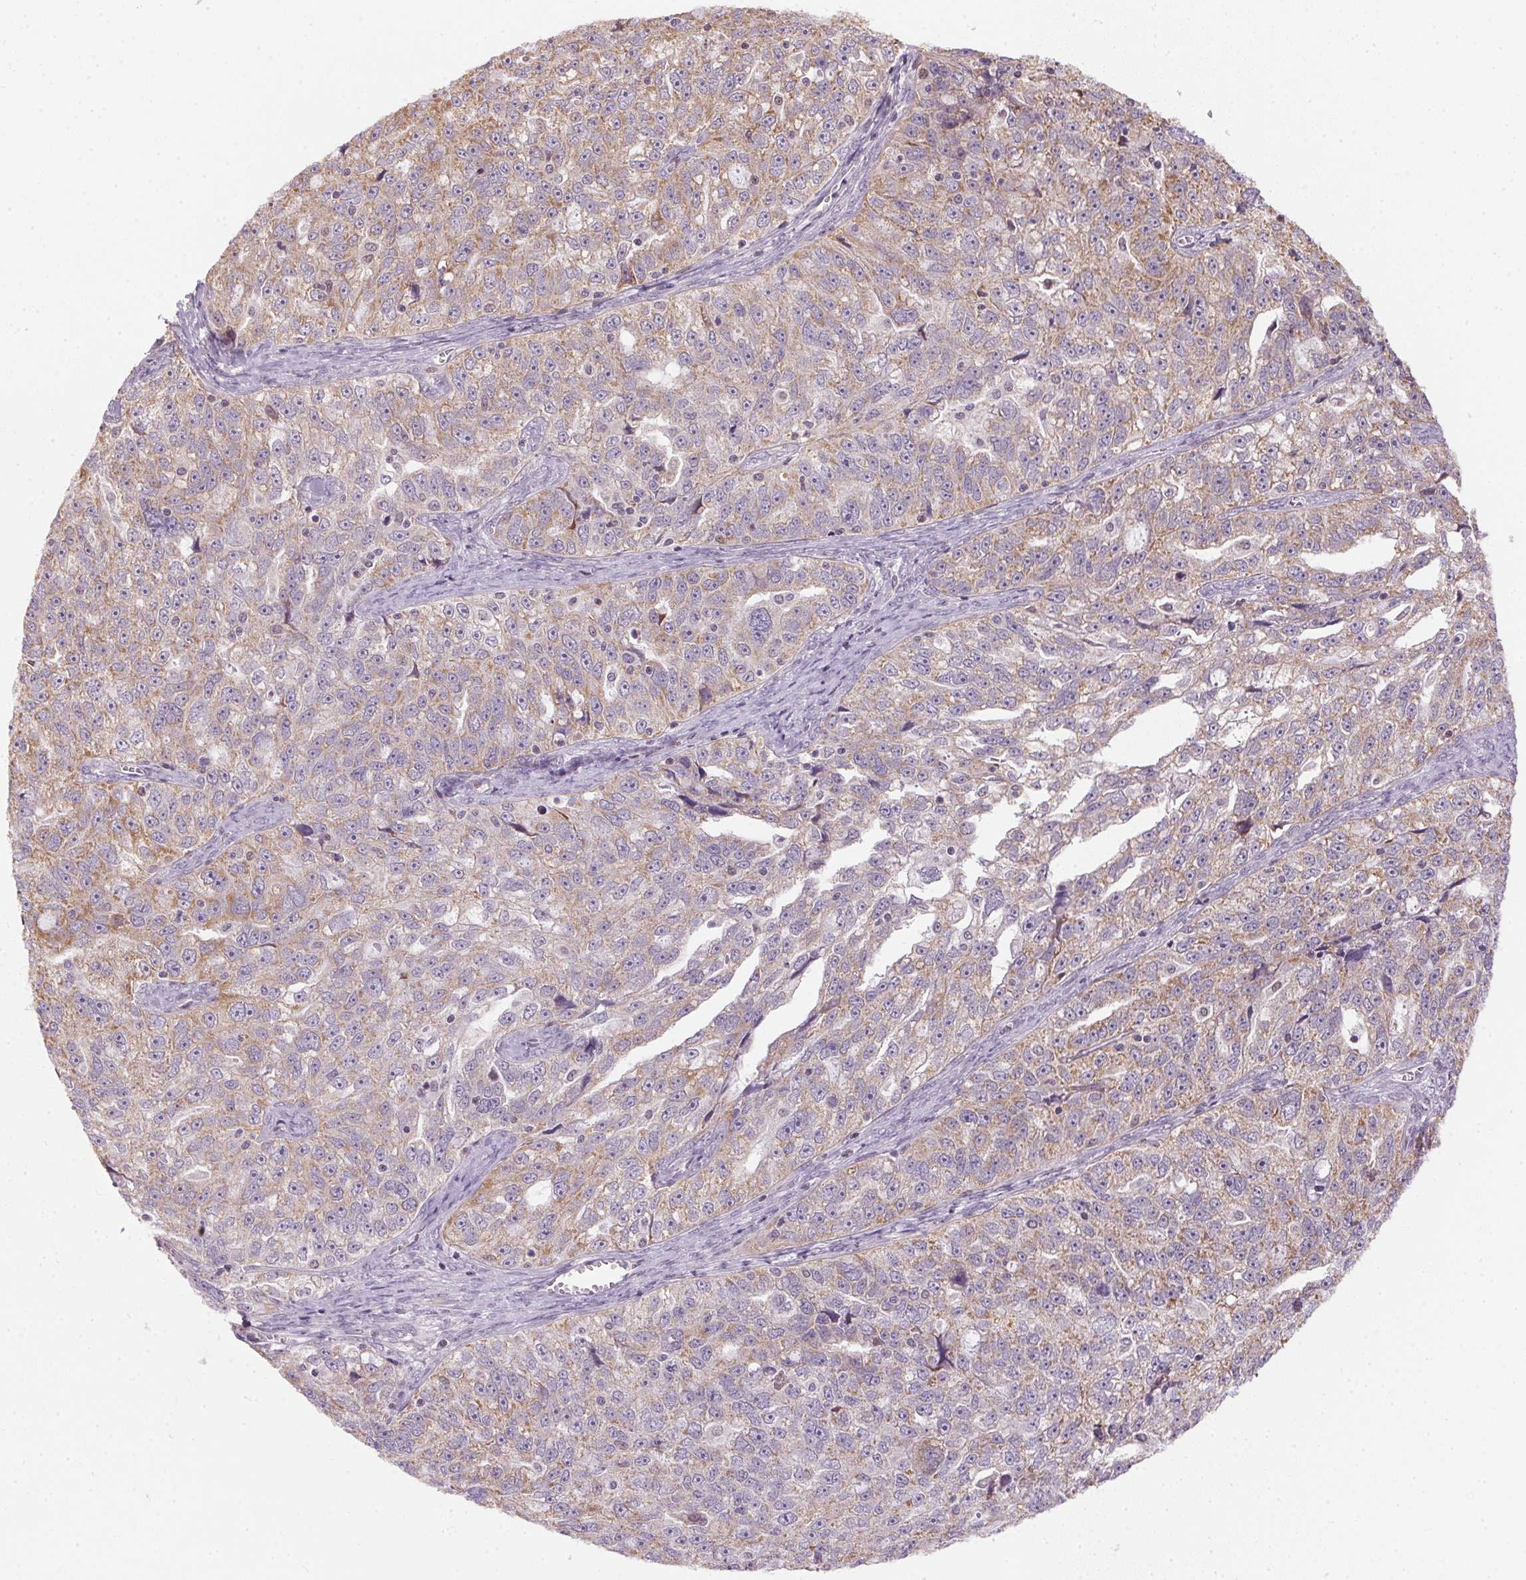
{"staining": {"intensity": "weak", "quantity": "25%-75%", "location": "cytoplasmic/membranous"}, "tissue": "ovarian cancer", "cell_type": "Tumor cells", "image_type": "cancer", "snomed": [{"axis": "morphology", "description": "Cystadenocarcinoma, serous, NOS"}, {"axis": "topography", "description": "Ovary"}], "caption": "Ovarian cancer tissue demonstrates weak cytoplasmic/membranous positivity in approximately 25%-75% of tumor cells, visualized by immunohistochemistry.", "gene": "SC5D", "patient": {"sex": "female", "age": 51}}